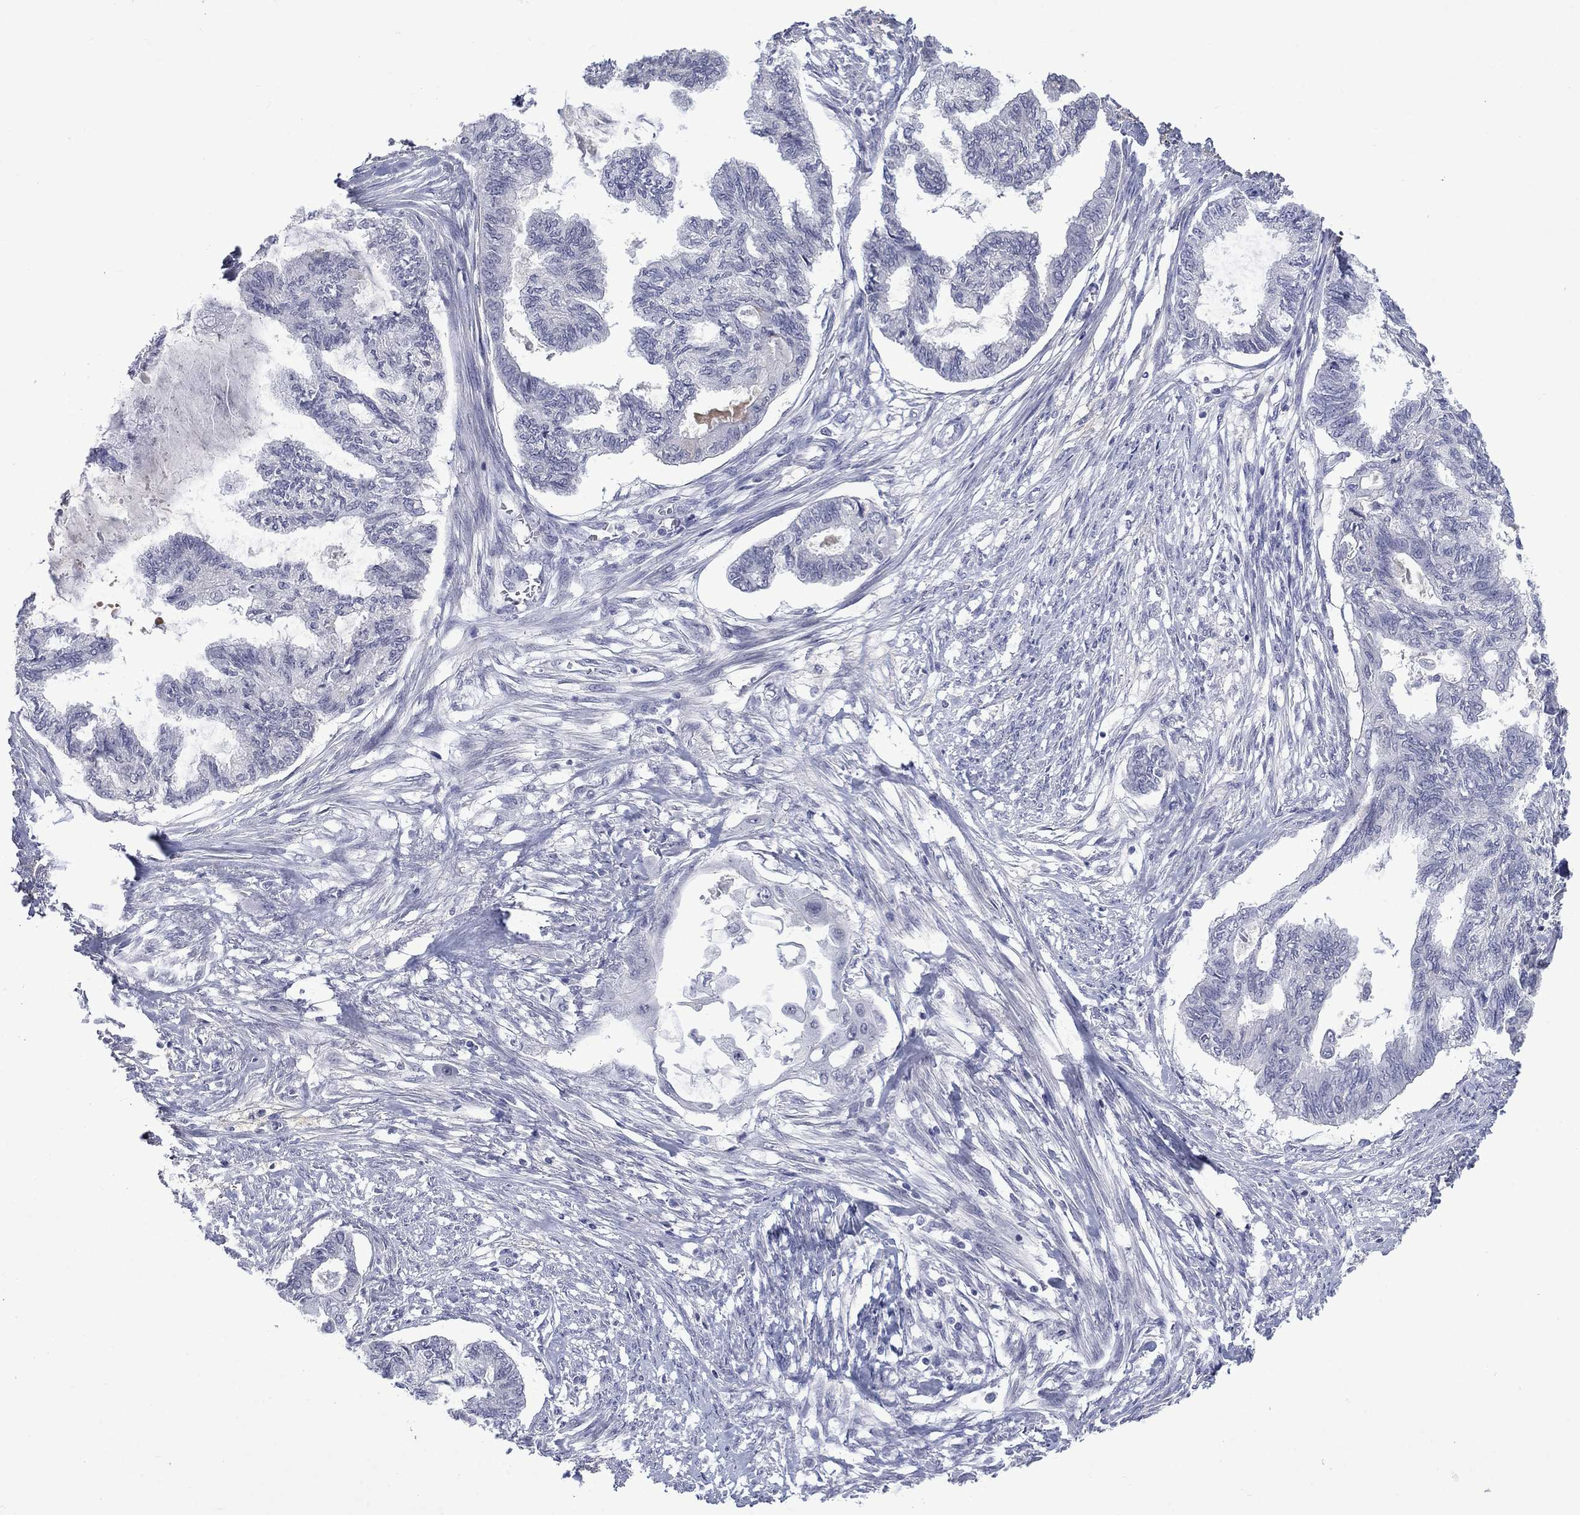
{"staining": {"intensity": "negative", "quantity": "none", "location": "none"}, "tissue": "endometrial cancer", "cell_type": "Tumor cells", "image_type": "cancer", "snomed": [{"axis": "morphology", "description": "Adenocarcinoma, NOS"}, {"axis": "topography", "description": "Endometrium"}], "caption": "Immunohistochemistry (IHC) of human endometrial cancer (adenocarcinoma) reveals no expression in tumor cells. (IHC, brightfield microscopy, high magnification).", "gene": "NSMF", "patient": {"sex": "female", "age": 86}}